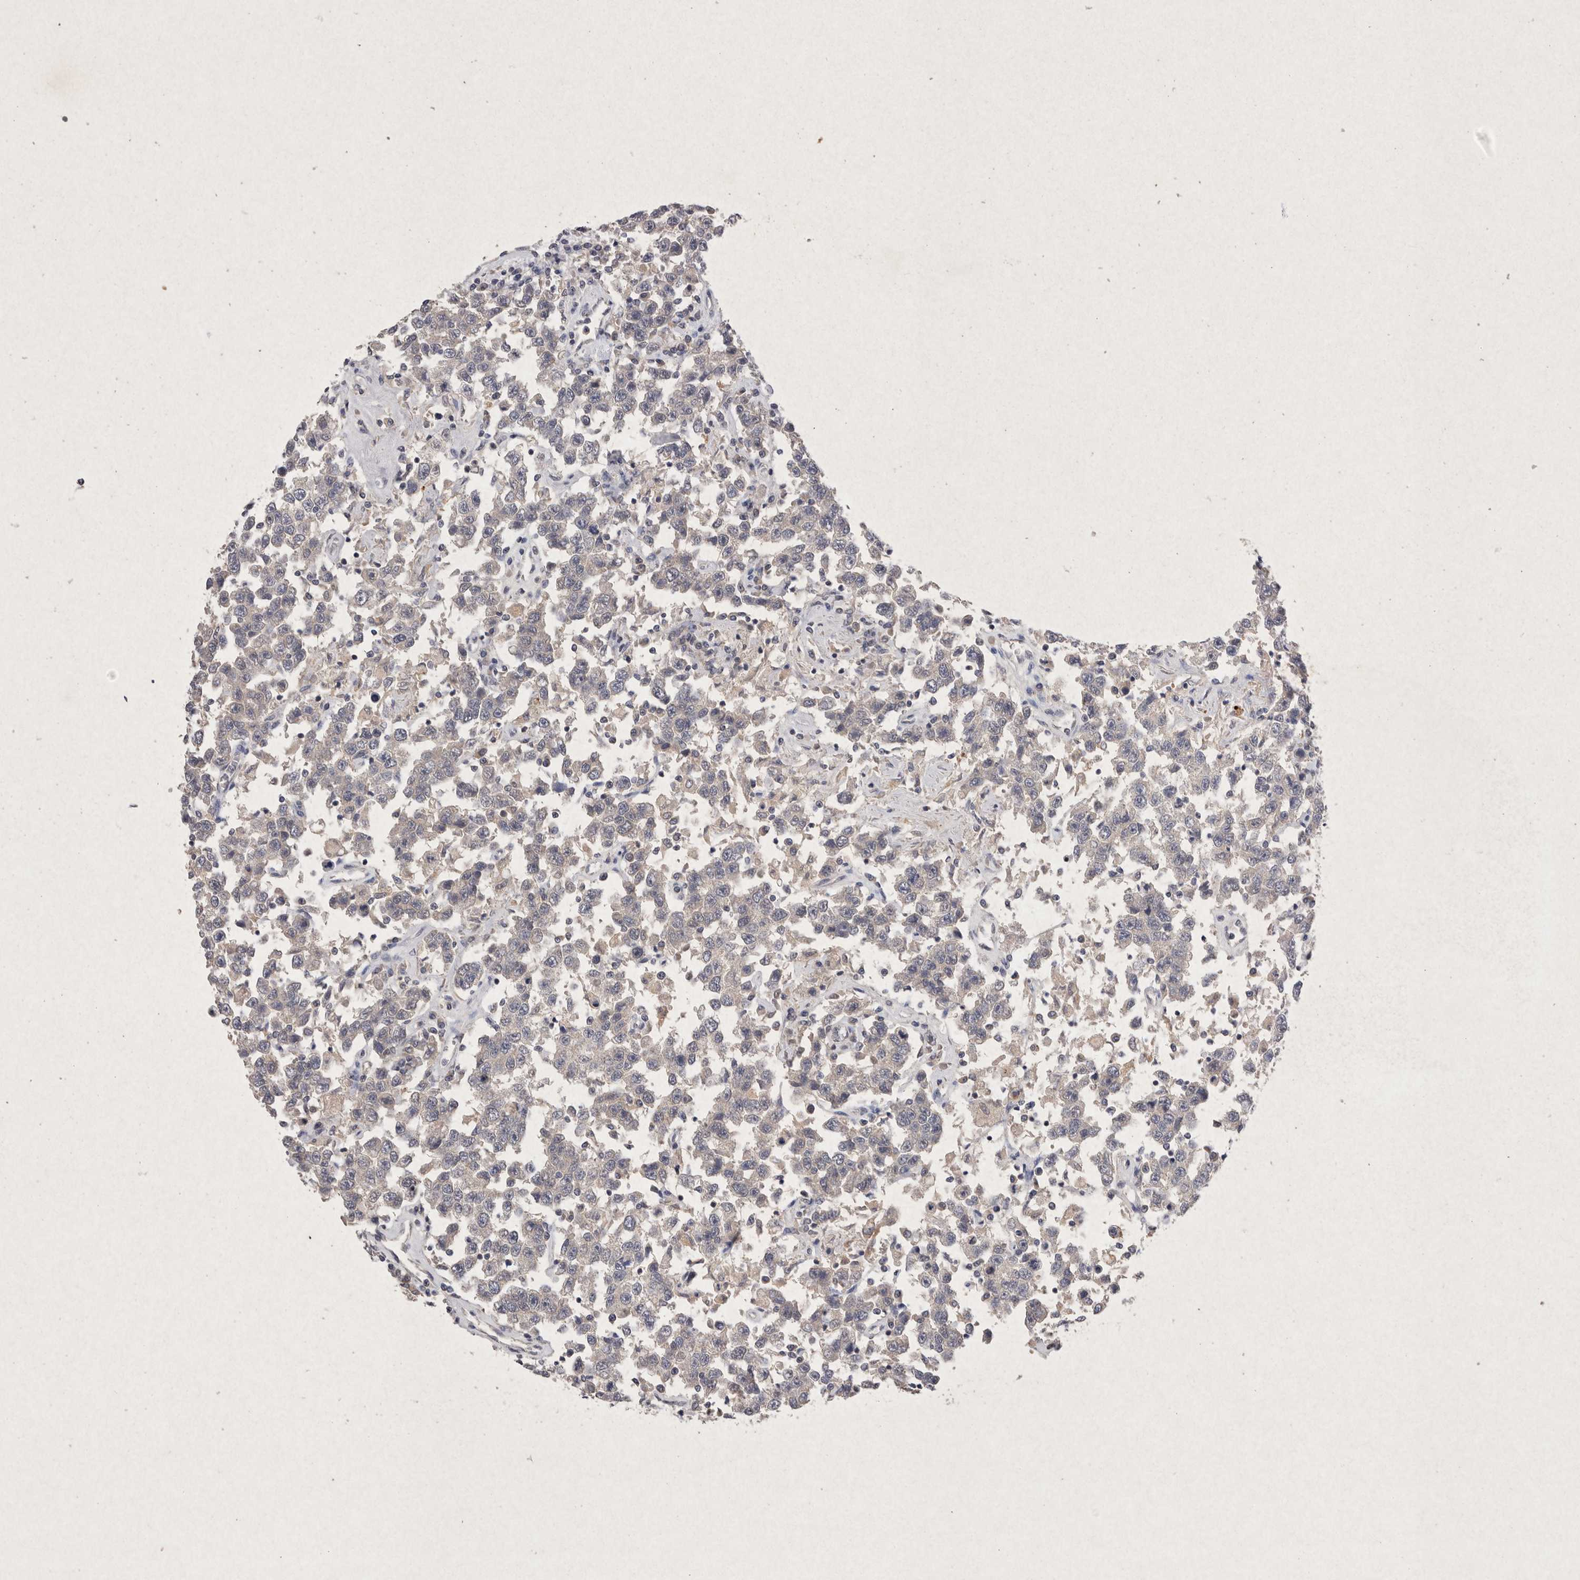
{"staining": {"intensity": "negative", "quantity": "none", "location": "none"}, "tissue": "testis cancer", "cell_type": "Tumor cells", "image_type": "cancer", "snomed": [{"axis": "morphology", "description": "Seminoma, NOS"}, {"axis": "topography", "description": "Testis"}], "caption": "Protein analysis of testis seminoma exhibits no significant expression in tumor cells.", "gene": "RASSF3", "patient": {"sex": "male", "age": 41}}